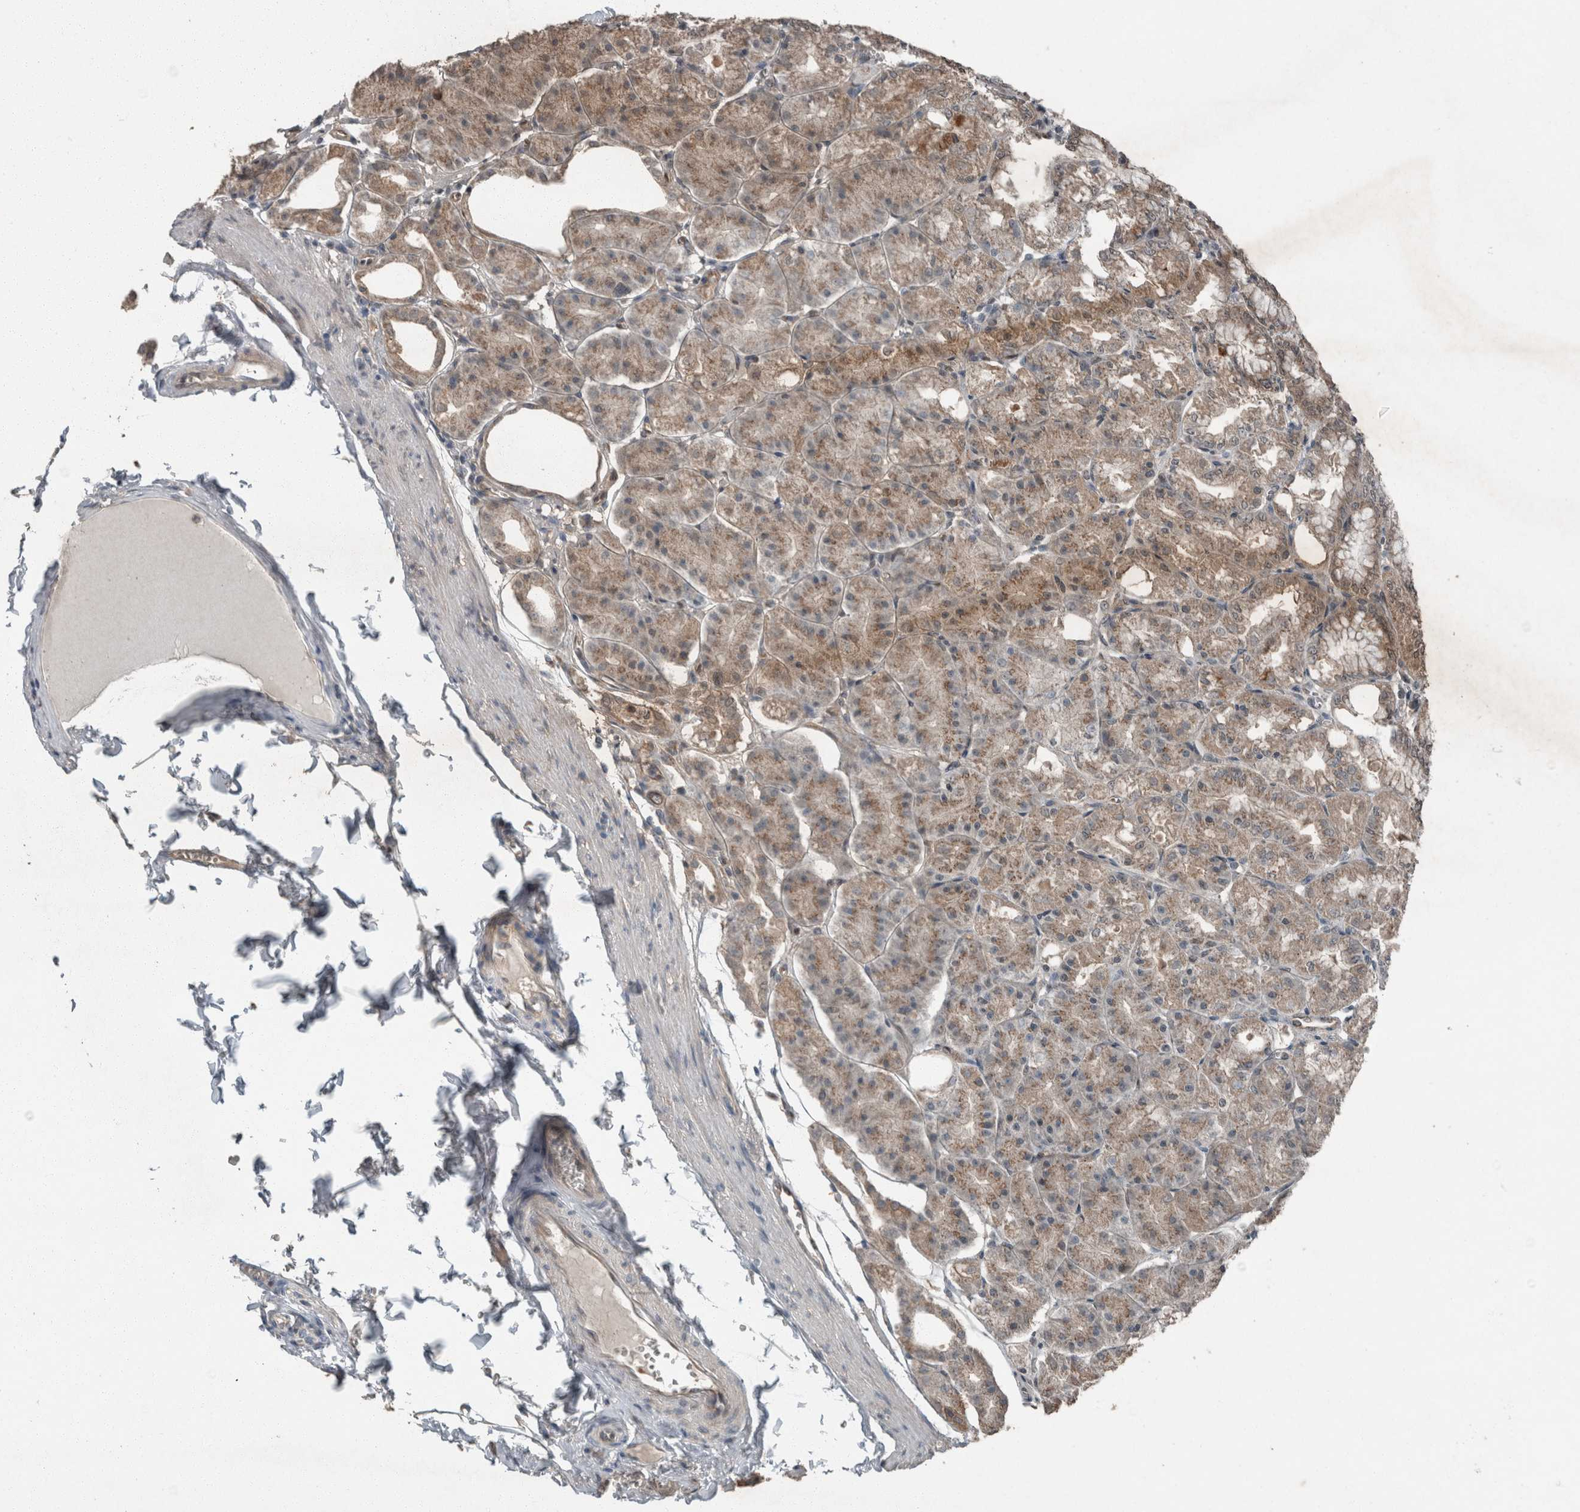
{"staining": {"intensity": "moderate", "quantity": ">75%", "location": "cytoplasmic/membranous"}, "tissue": "stomach", "cell_type": "Glandular cells", "image_type": "normal", "snomed": [{"axis": "morphology", "description": "Normal tissue, NOS"}, {"axis": "topography", "description": "Stomach, lower"}], "caption": "DAB (3,3'-diaminobenzidine) immunohistochemical staining of unremarkable human stomach shows moderate cytoplasmic/membranous protein expression in approximately >75% of glandular cells.", "gene": "MYO1E", "patient": {"sex": "male", "age": 71}}